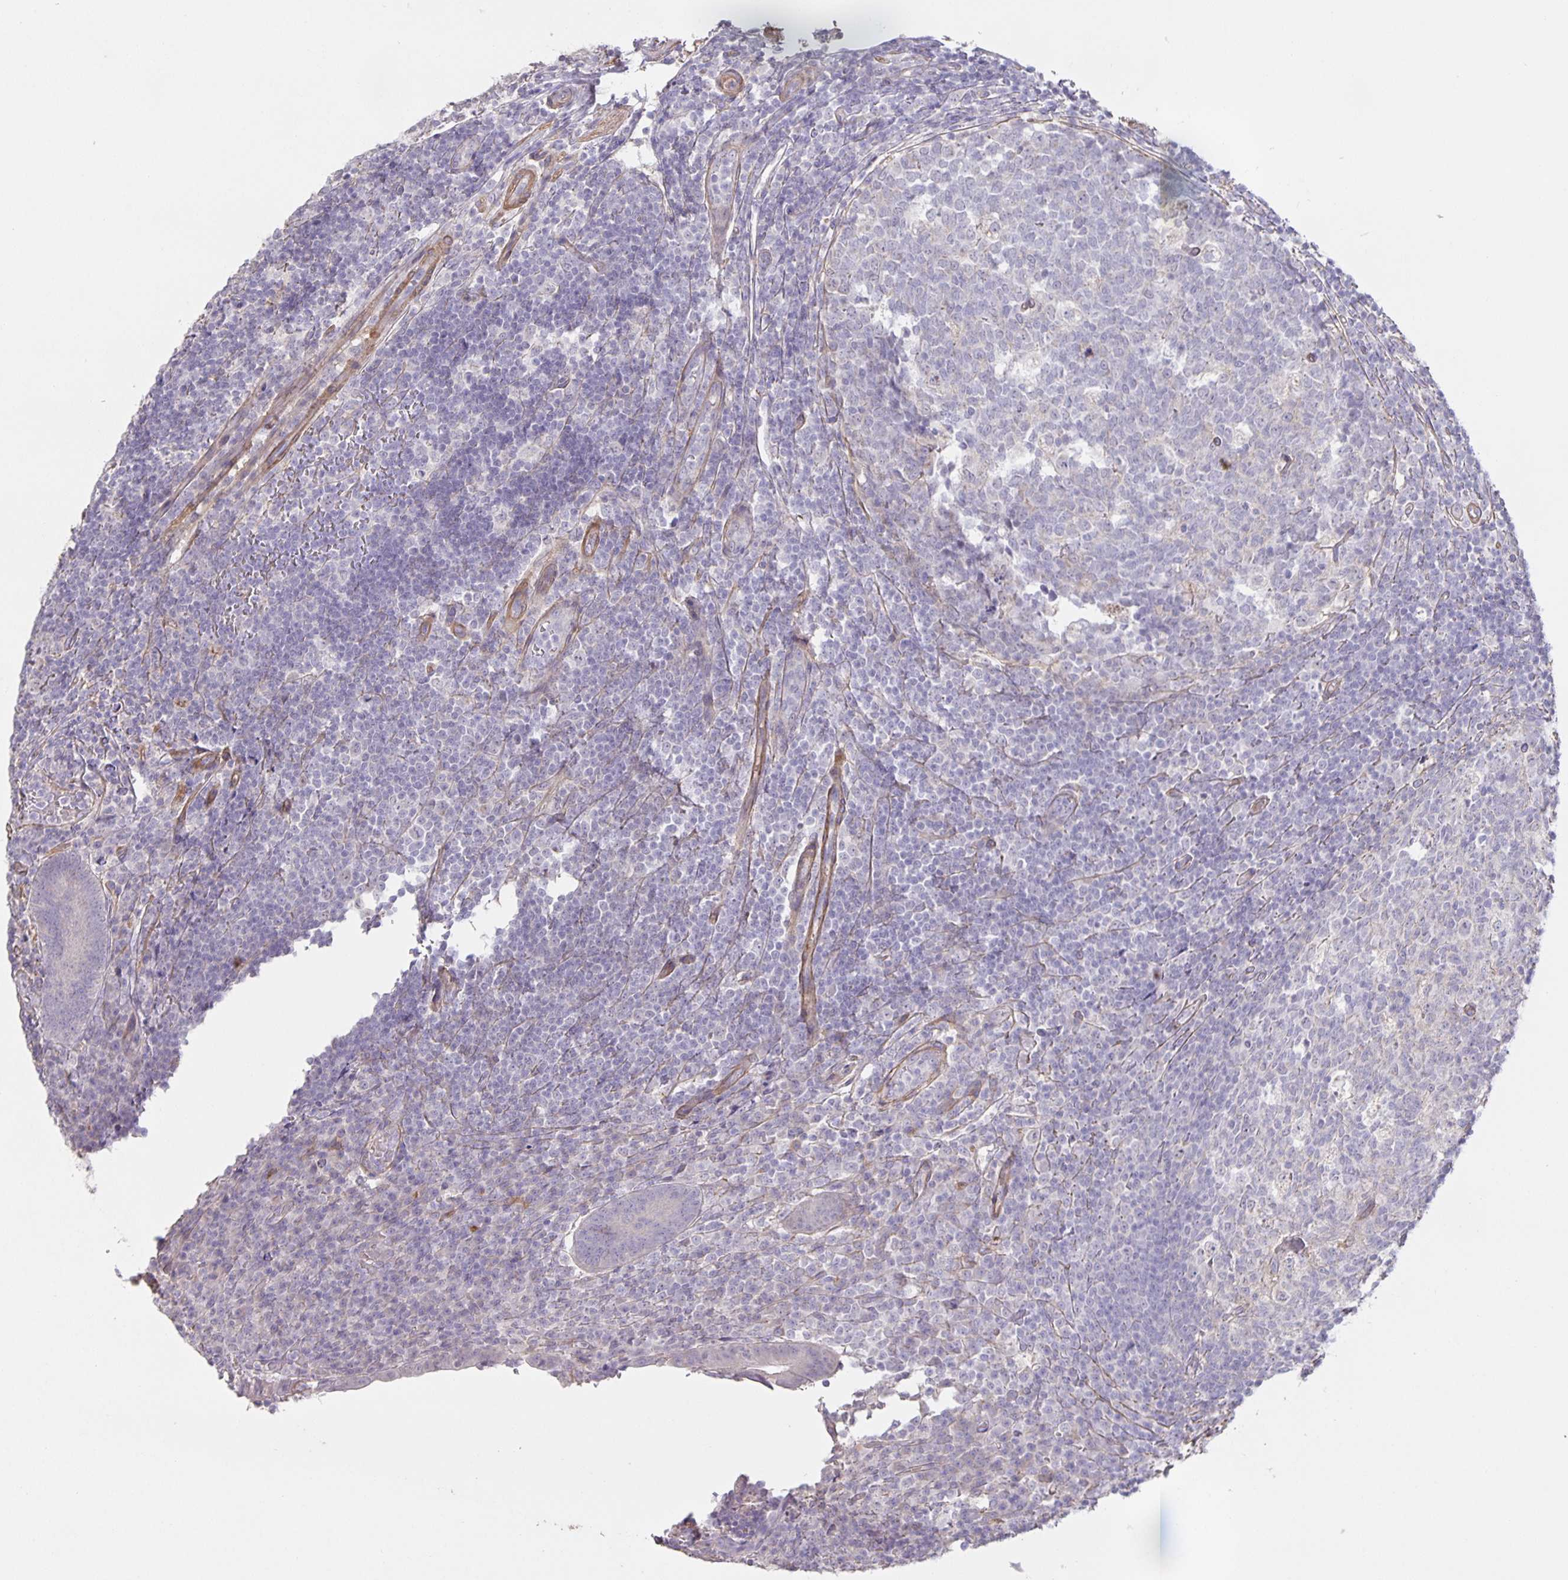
{"staining": {"intensity": "negative", "quantity": "none", "location": "none"}, "tissue": "appendix", "cell_type": "Glandular cells", "image_type": "normal", "snomed": [{"axis": "morphology", "description": "Normal tissue, NOS"}, {"axis": "topography", "description": "Appendix"}], "caption": "Immunohistochemistry photomicrograph of normal human appendix stained for a protein (brown), which reveals no staining in glandular cells. (Immunohistochemistry, brightfield microscopy, high magnification).", "gene": "SRCIN1", "patient": {"sex": "male", "age": 18}}